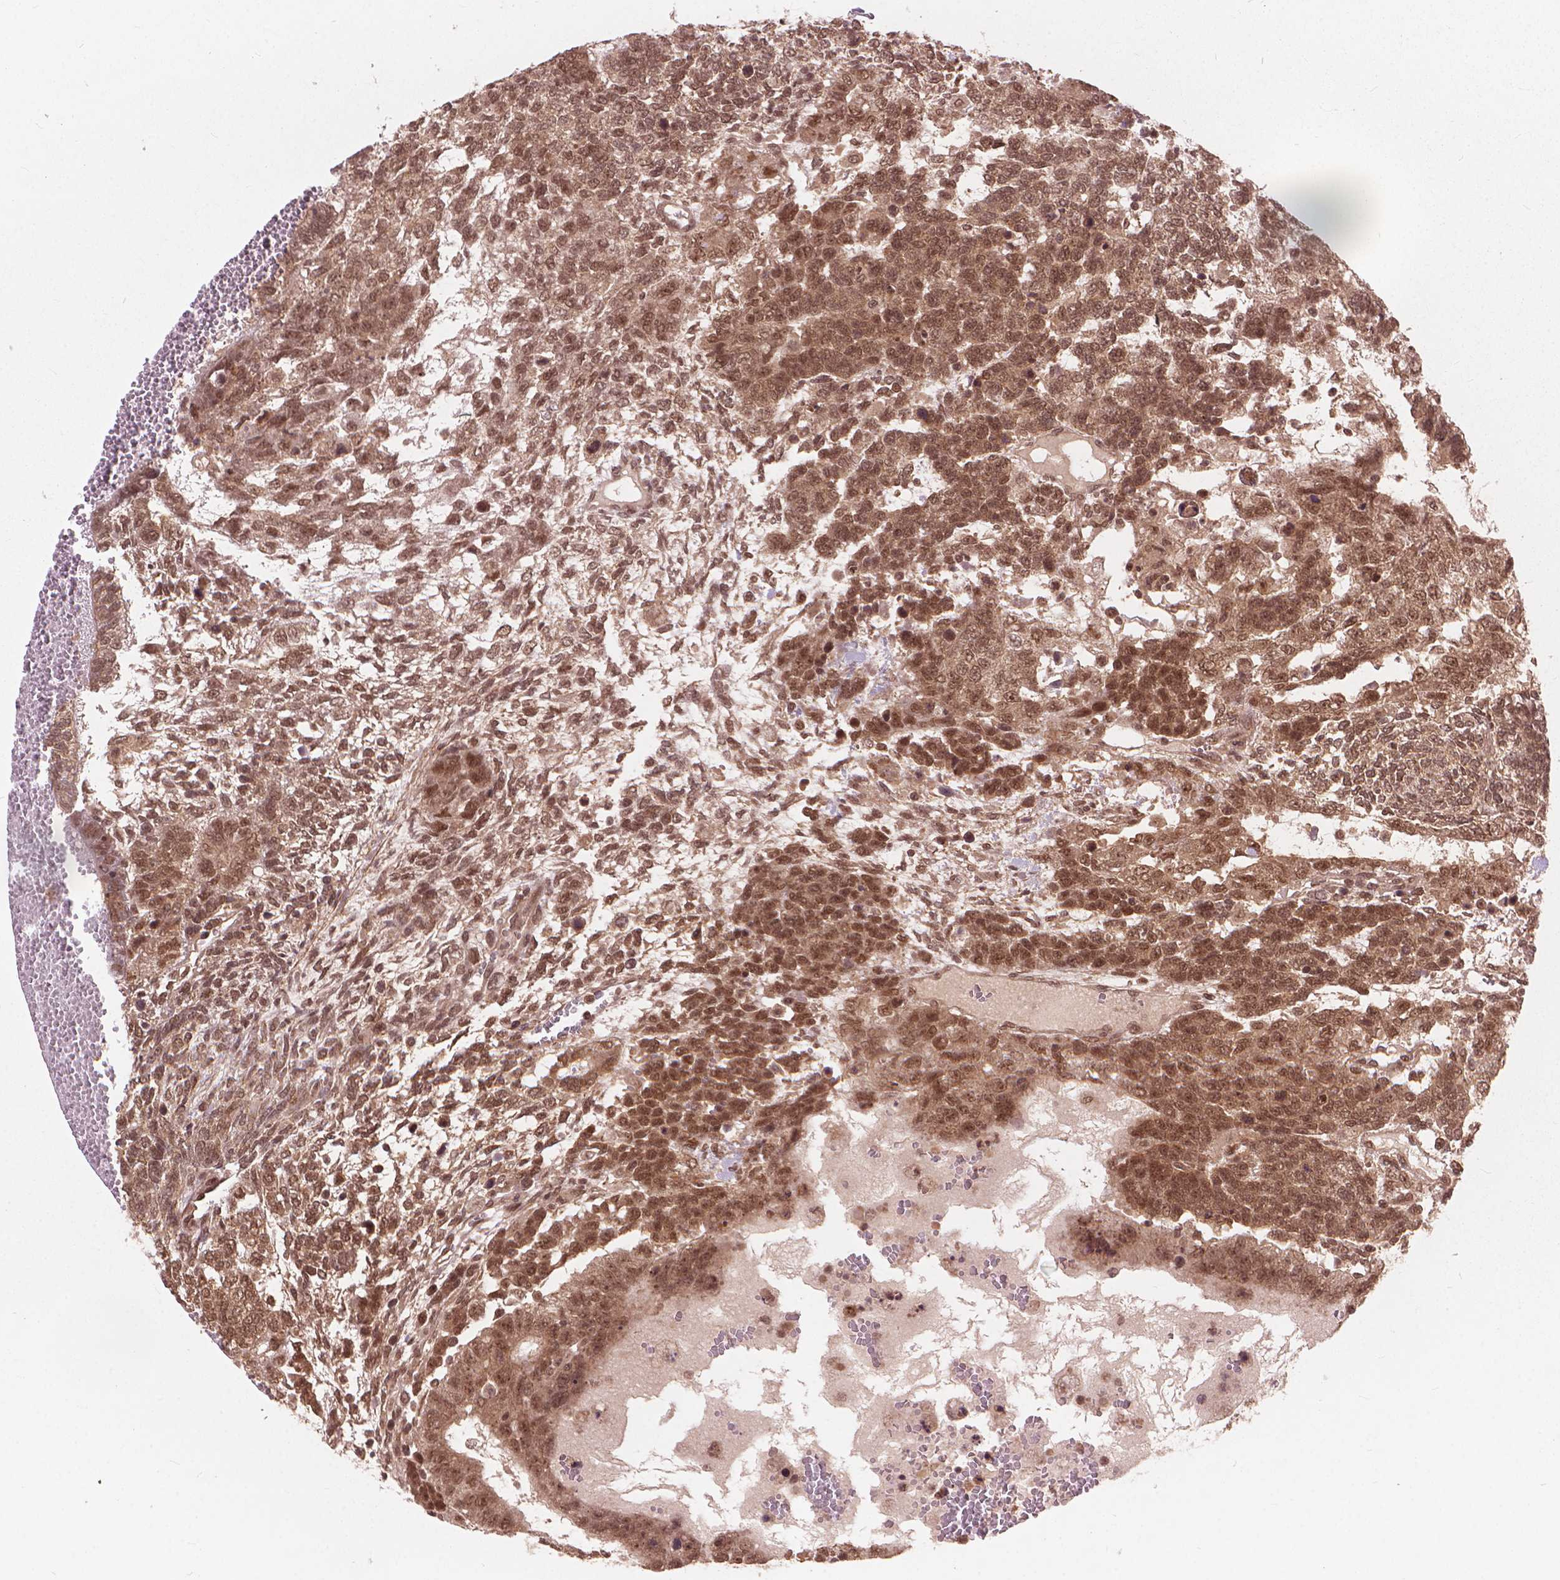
{"staining": {"intensity": "moderate", "quantity": ">75%", "location": "nuclear"}, "tissue": "testis cancer", "cell_type": "Tumor cells", "image_type": "cancer", "snomed": [{"axis": "morphology", "description": "Normal tissue, NOS"}, {"axis": "morphology", "description": "Carcinoma, Embryonal, NOS"}, {"axis": "topography", "description": "Testis"}, {"axis": "topography", "description": "Epididymis"}], "caption": "Immunohistochemical staining of testis cancer (embryonal carcinoma) reveals medium levels of moderate nuclear protein staining in about >75% of tumor cells.", "gene": "SSU72", "patient": {"sex": "male", "age": 23}}